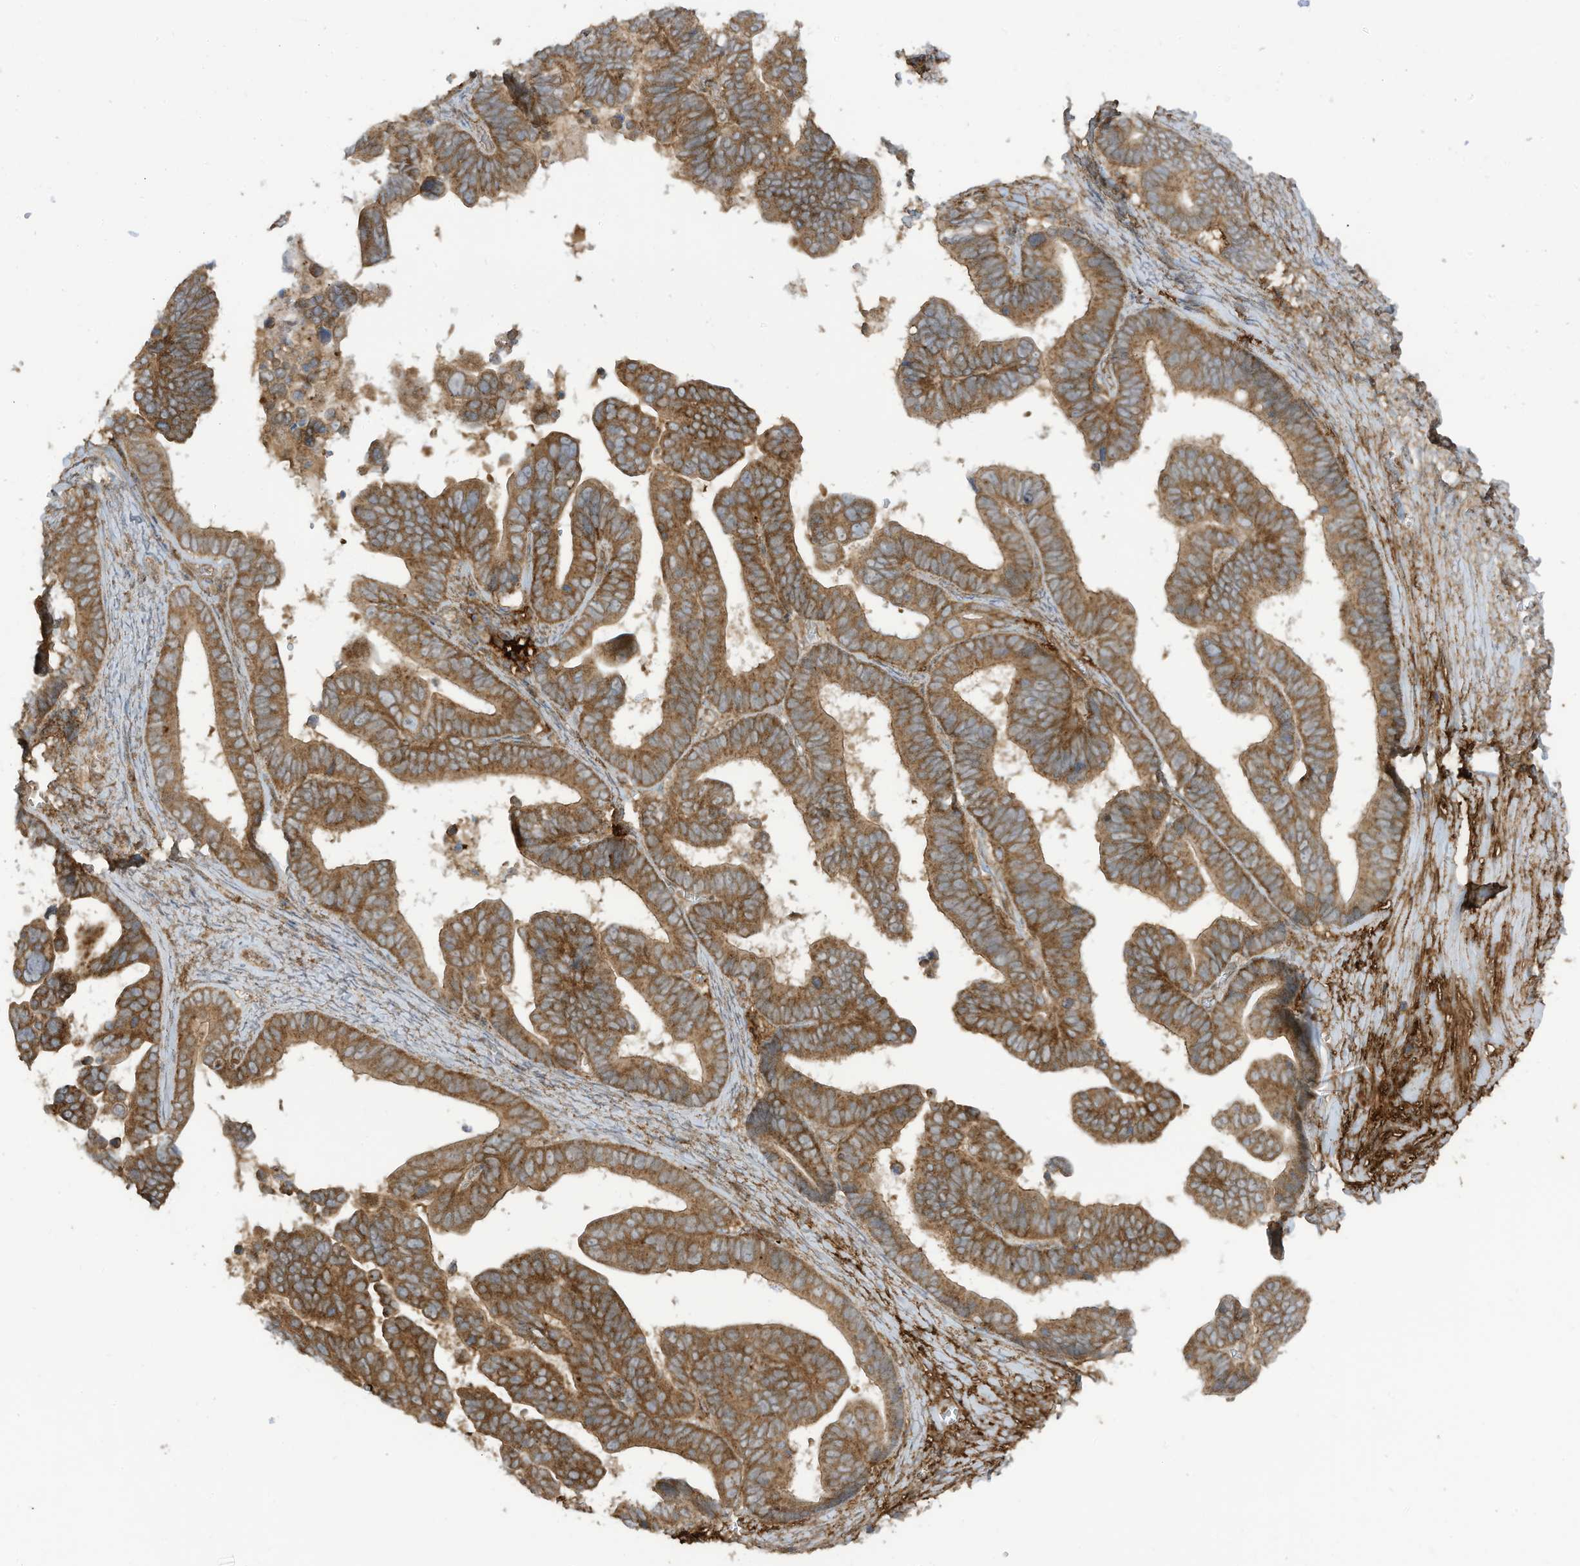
{"staining": {"intensity": "moderate", "quantity": ">75%", "location": "cytoplasmic/membranous"}, "tissue": "ovarian cancer", "cell_type": "Tumor cells", "image_type": "cancer", "snomed": [{"axis": "morphology", "description": "Cystadenocarcinoma, serous, NOS"}, {"axis": "topography", "description": "Ovary"}], "caption": "Immunohistochemistry staining of ovarian cancer (serous cystadenocarcinoma), which shows medium levels of moderate cytoplasmic/membranous expression in approximately >75% of tumor cells indicating moderate cytoplasmic/membranous protein staining. The staining was performed using DAB (3,3'-diaminobenzidine) (brown) for protein detection and nuclei were counterstained in hematoxylin (blue).", "gene": "REPS1", "patient": {"sex": "female", "age": 56}}